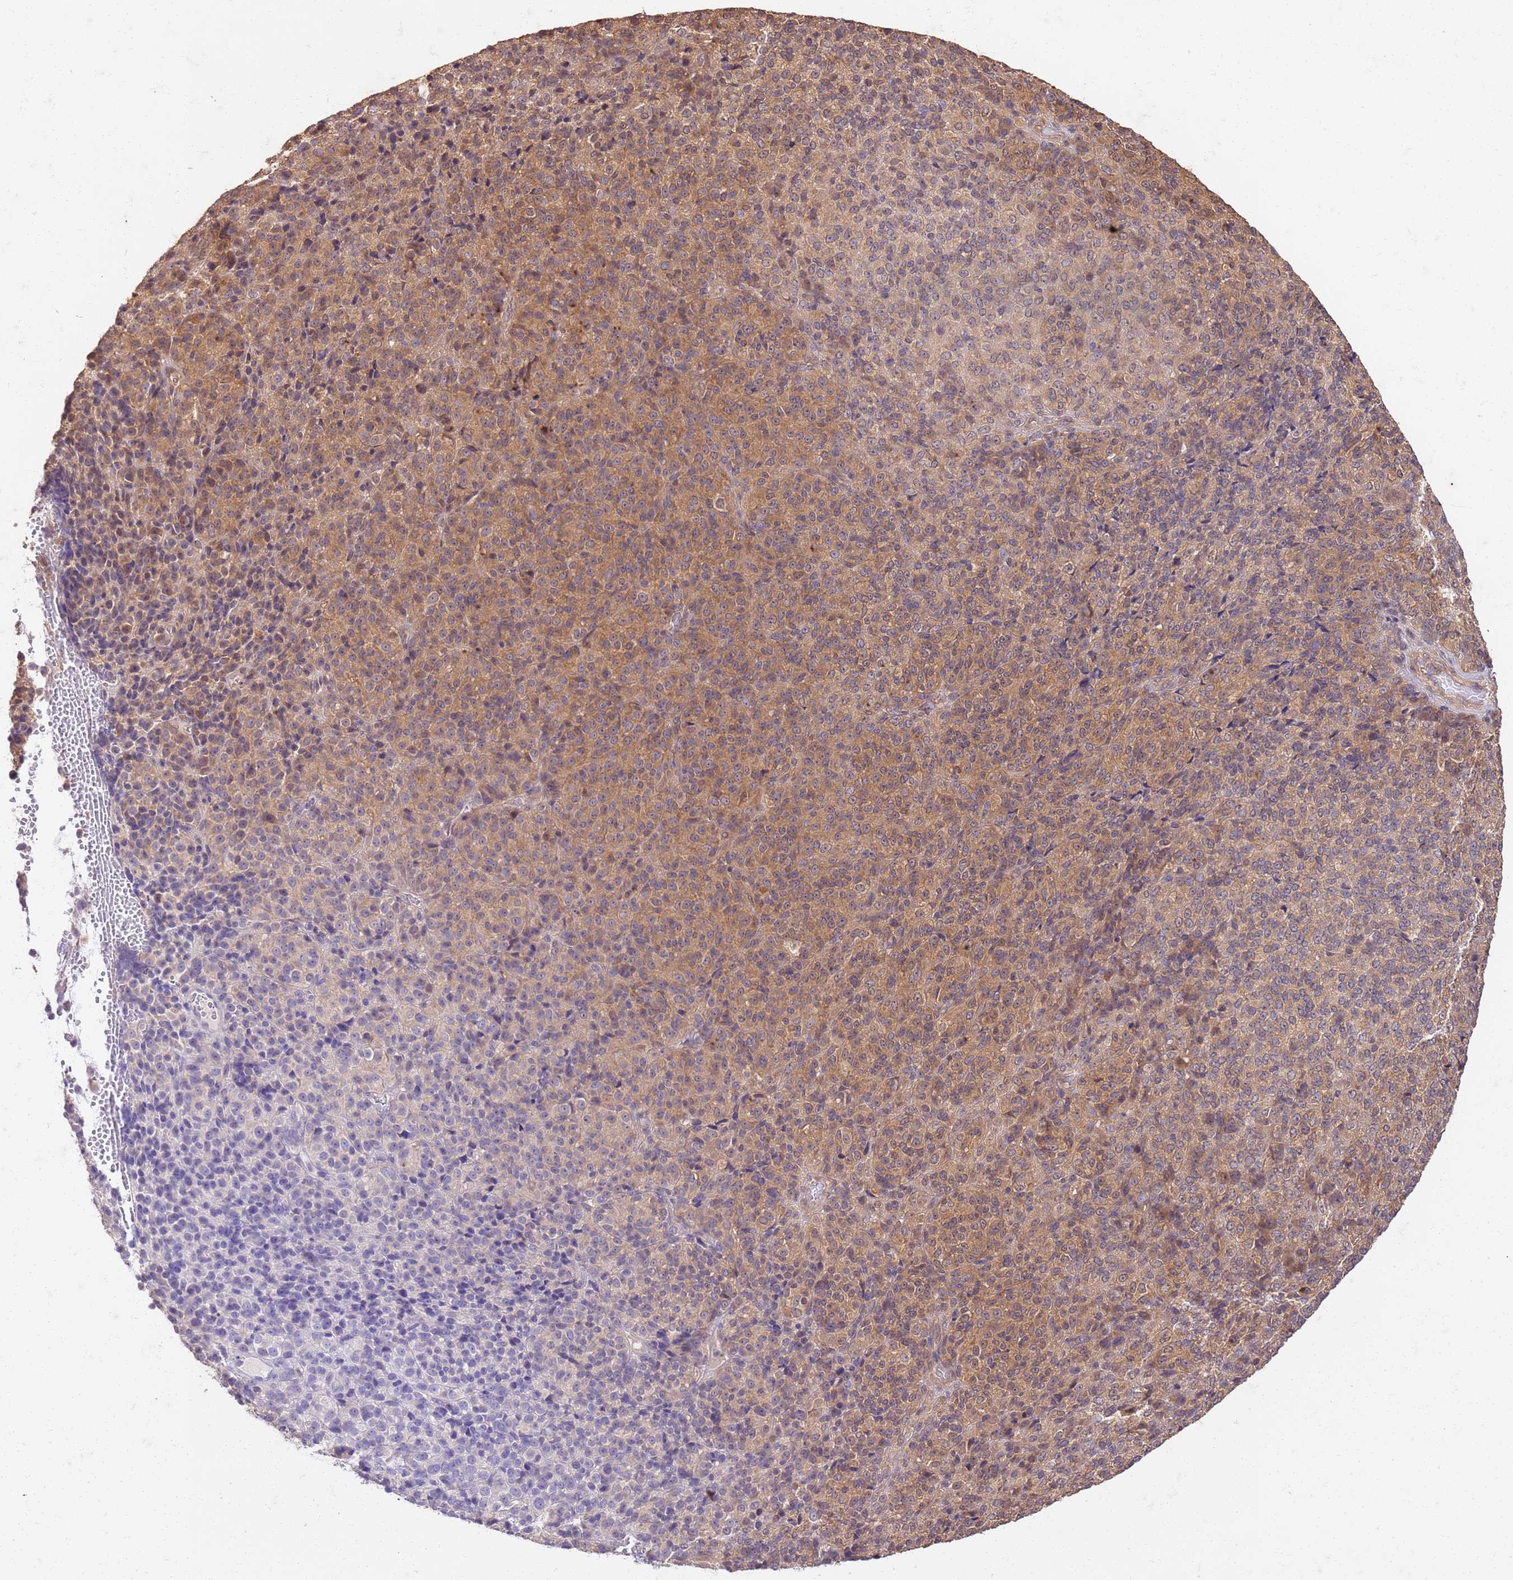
{"staining": {"intensity": "moderate", "quantity": "25%-75%", "location": "cytoplasmic/membranous"}, "tissue": "melanoma", "cell_type": "Tumor cells", "image_type": "cancer", "snomed": [{"axis": "morphology", "description": "Malignant melanoma, Metastatic site"}, {"axis": "topography", "description": "Brain"}], "caption": "This photomicrograph displays immunohistochemistry staining of human melanoma, with medium moderate cytoplasmic/membranous positivity in approximately 25%-75% of tumor cells.", "gene": "UBE3A", "patient": {"sex": "female", "age": 56}}